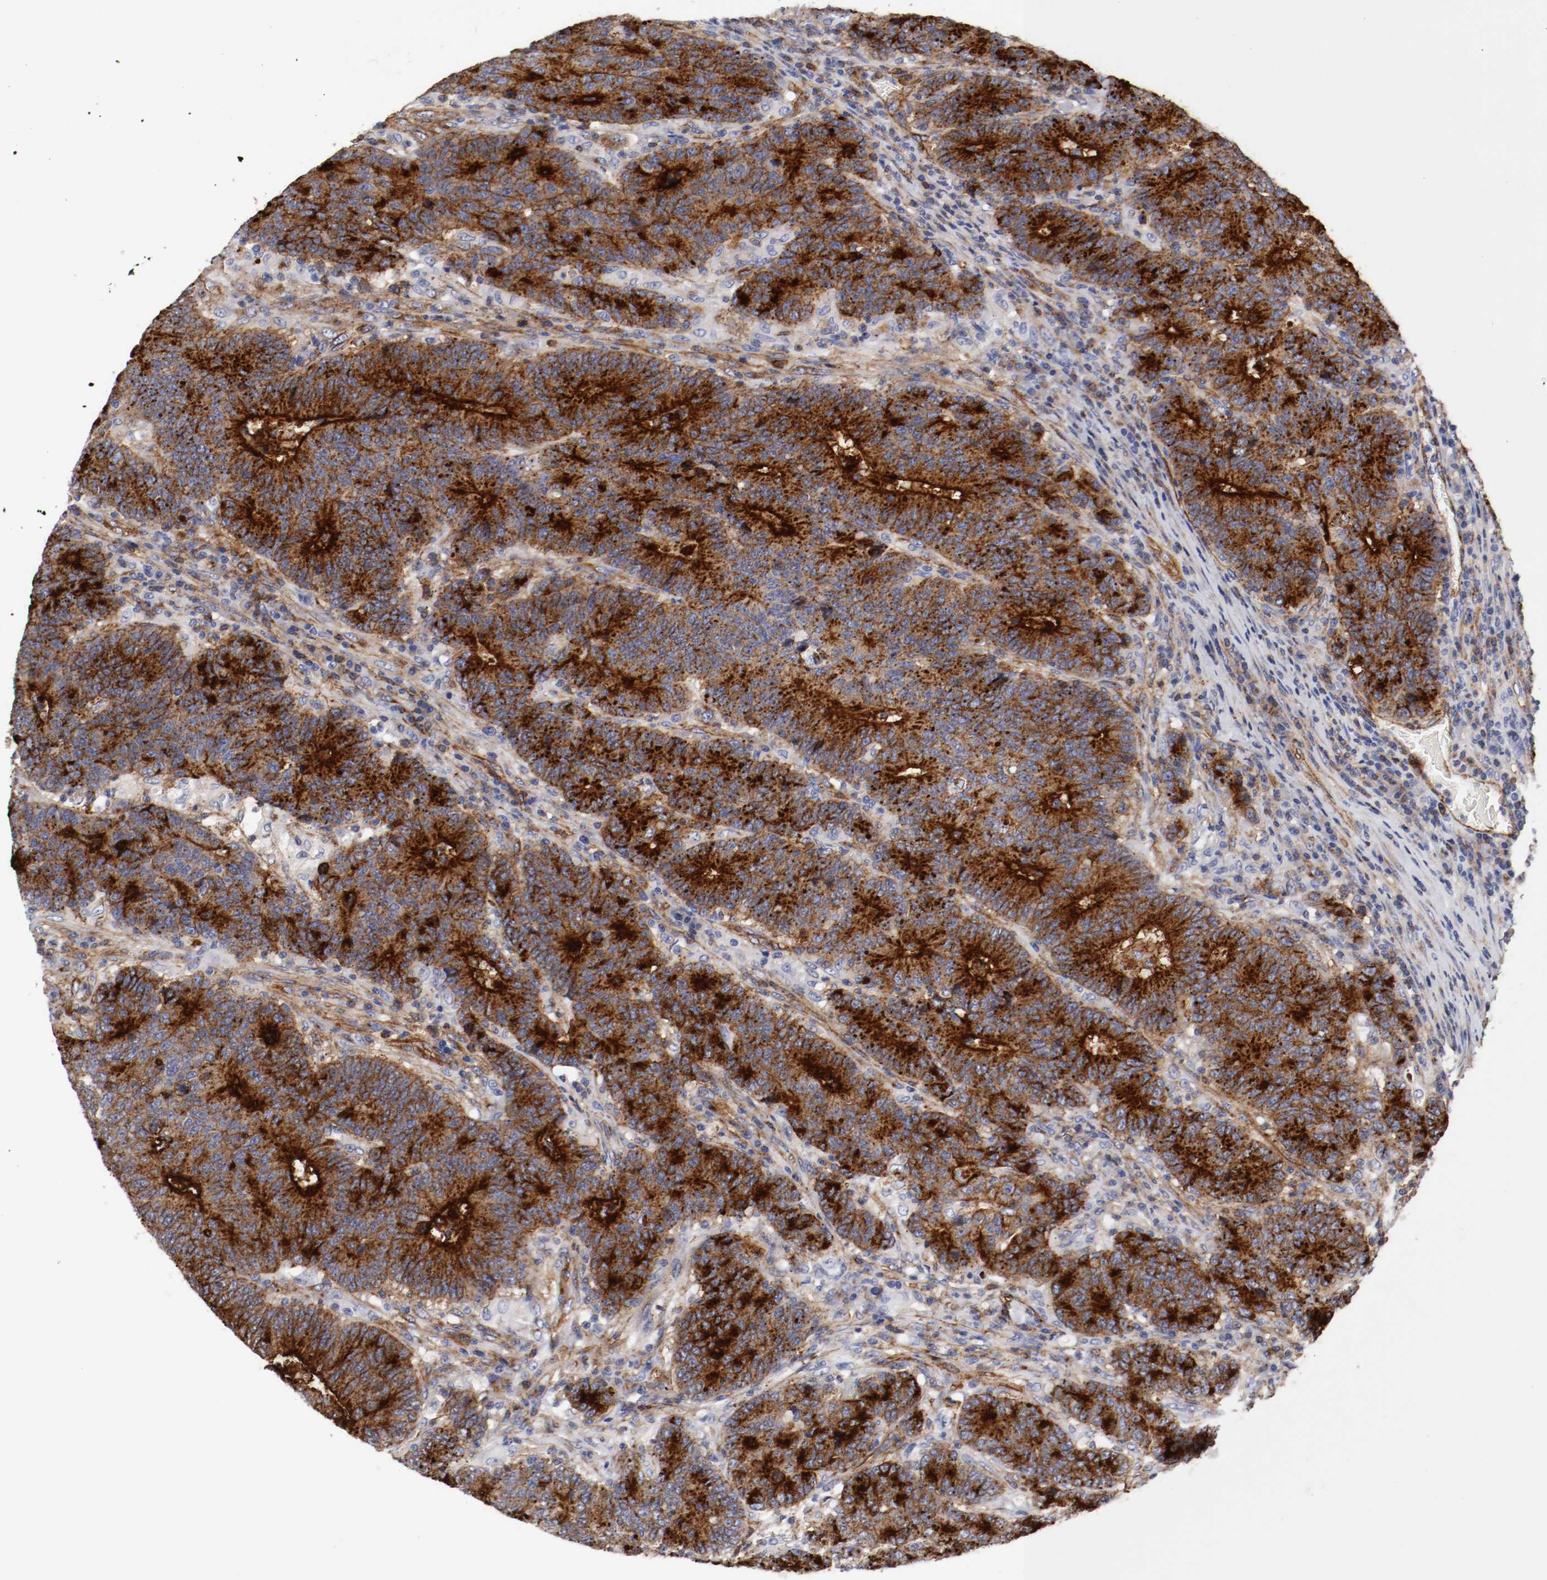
{"staining": {"intensity": "strong", "quantity": ">75%", "location": "cytoplasmic/membranous"}, "tissue": "colorectal cancer", "cell_type": "Tumor cells", "image_type": "cancer", "snomed": [{"axis": "morphology", "description": "Normal tissue, NOS"}, {"axis": "morphology", "description": "Adenocarcinoma, NOS"}, {"axis": "topography", "description": "Colon"}], "caption": "Protein expression analysis of human colorectal cancer reveals strong cytoplasmic/membranous staining in approximately >75% of tumor cells.", "gene": "IFITM1", "patient": {"sex": "female", "age": 75}}